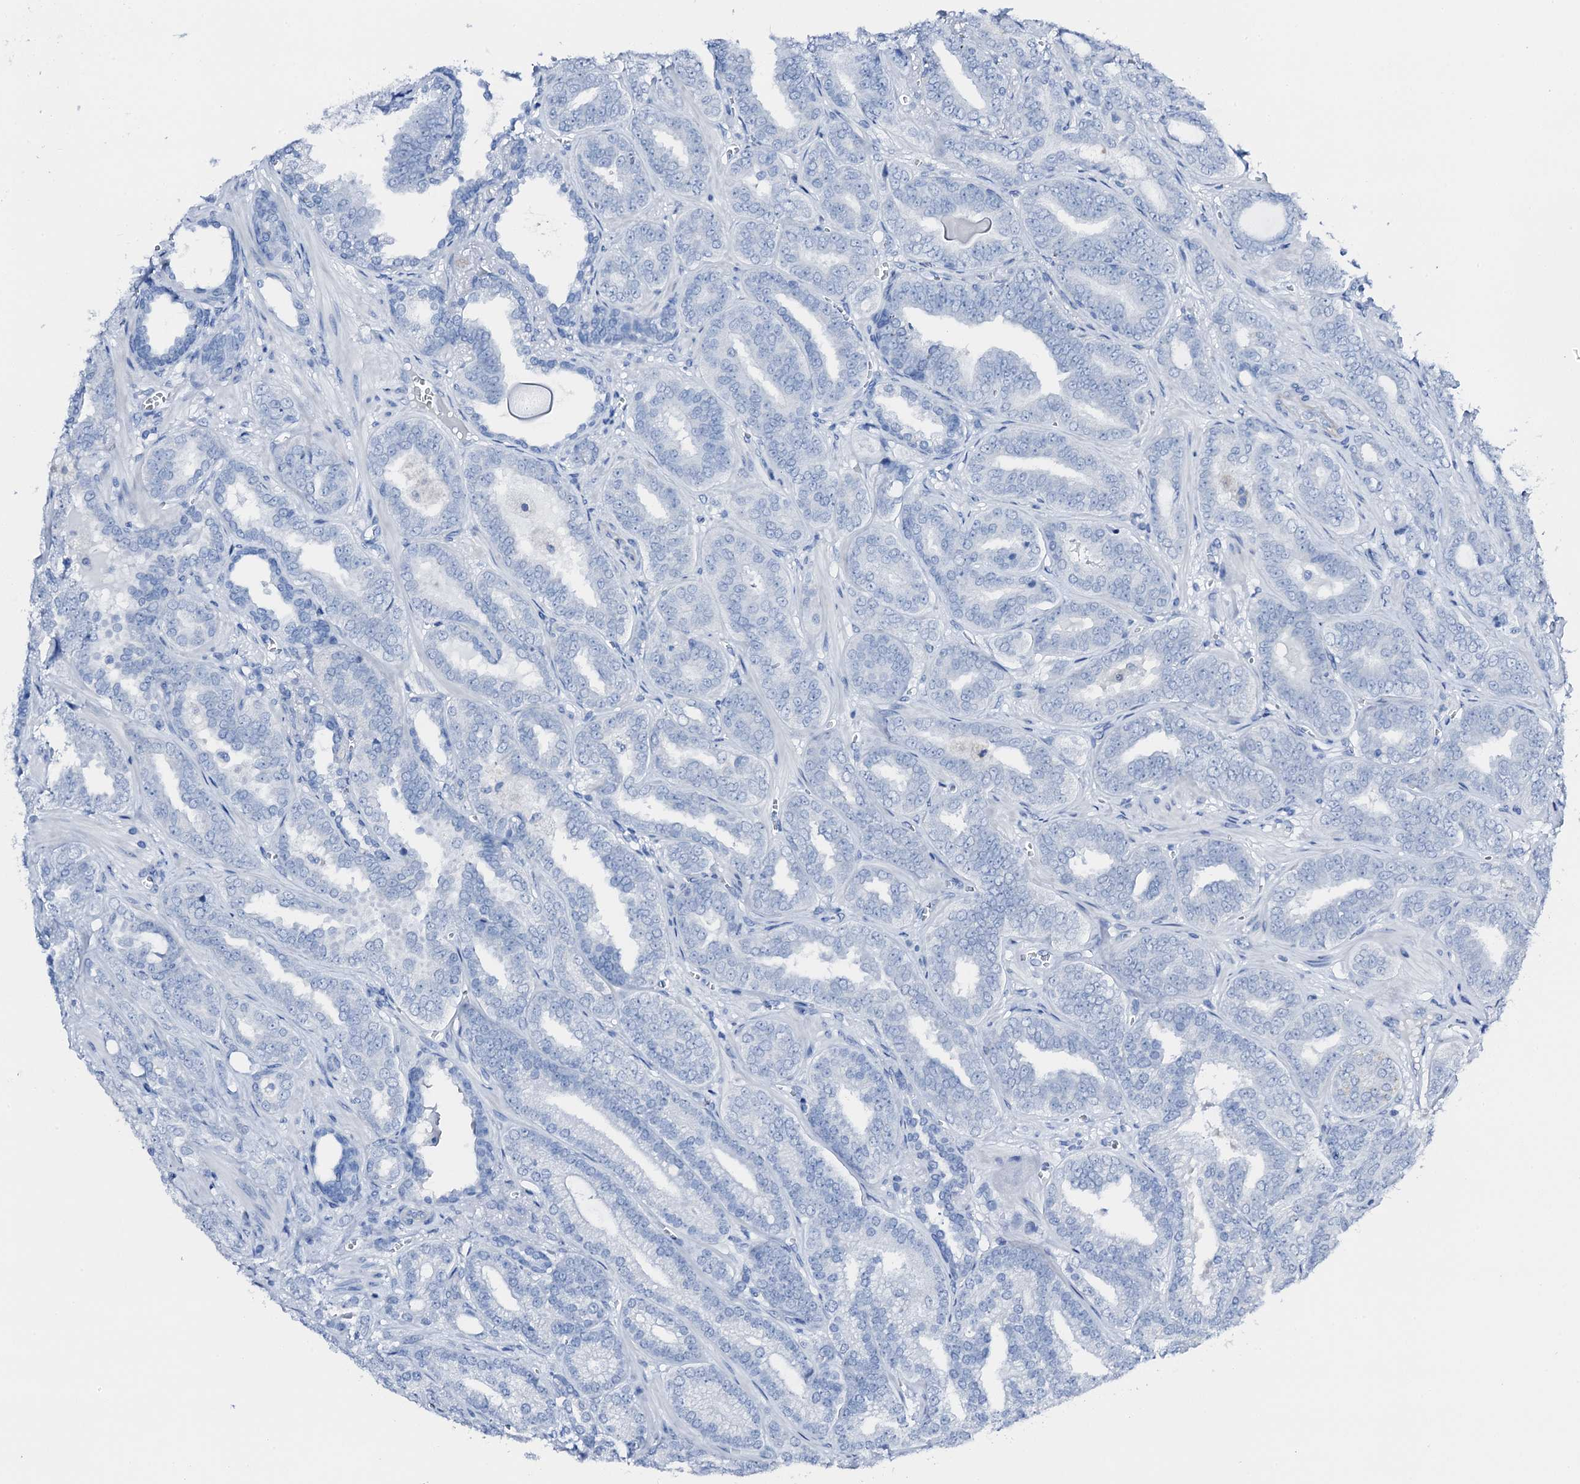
{"staining": {"intensity": "negative", "quantity": "none", "location": "none"}, "tissue": "prostate cancer", "cell_type": "Tumor cells", "image_type": "cancer", "snomed": [{"axis": "morphology", "description": "Adenocarcinoma, High grade"}, {"axis": "topography", "description": "Prostate and seminal vesicle, NOS"}], "caption": "Immunohistochemistry (IHC) micrograph of prostate cancer stained for a protein (brown), which shows no staining in tumor cells.", "gene": "PTH", "patient": {"sex": "male", "age": 67}}